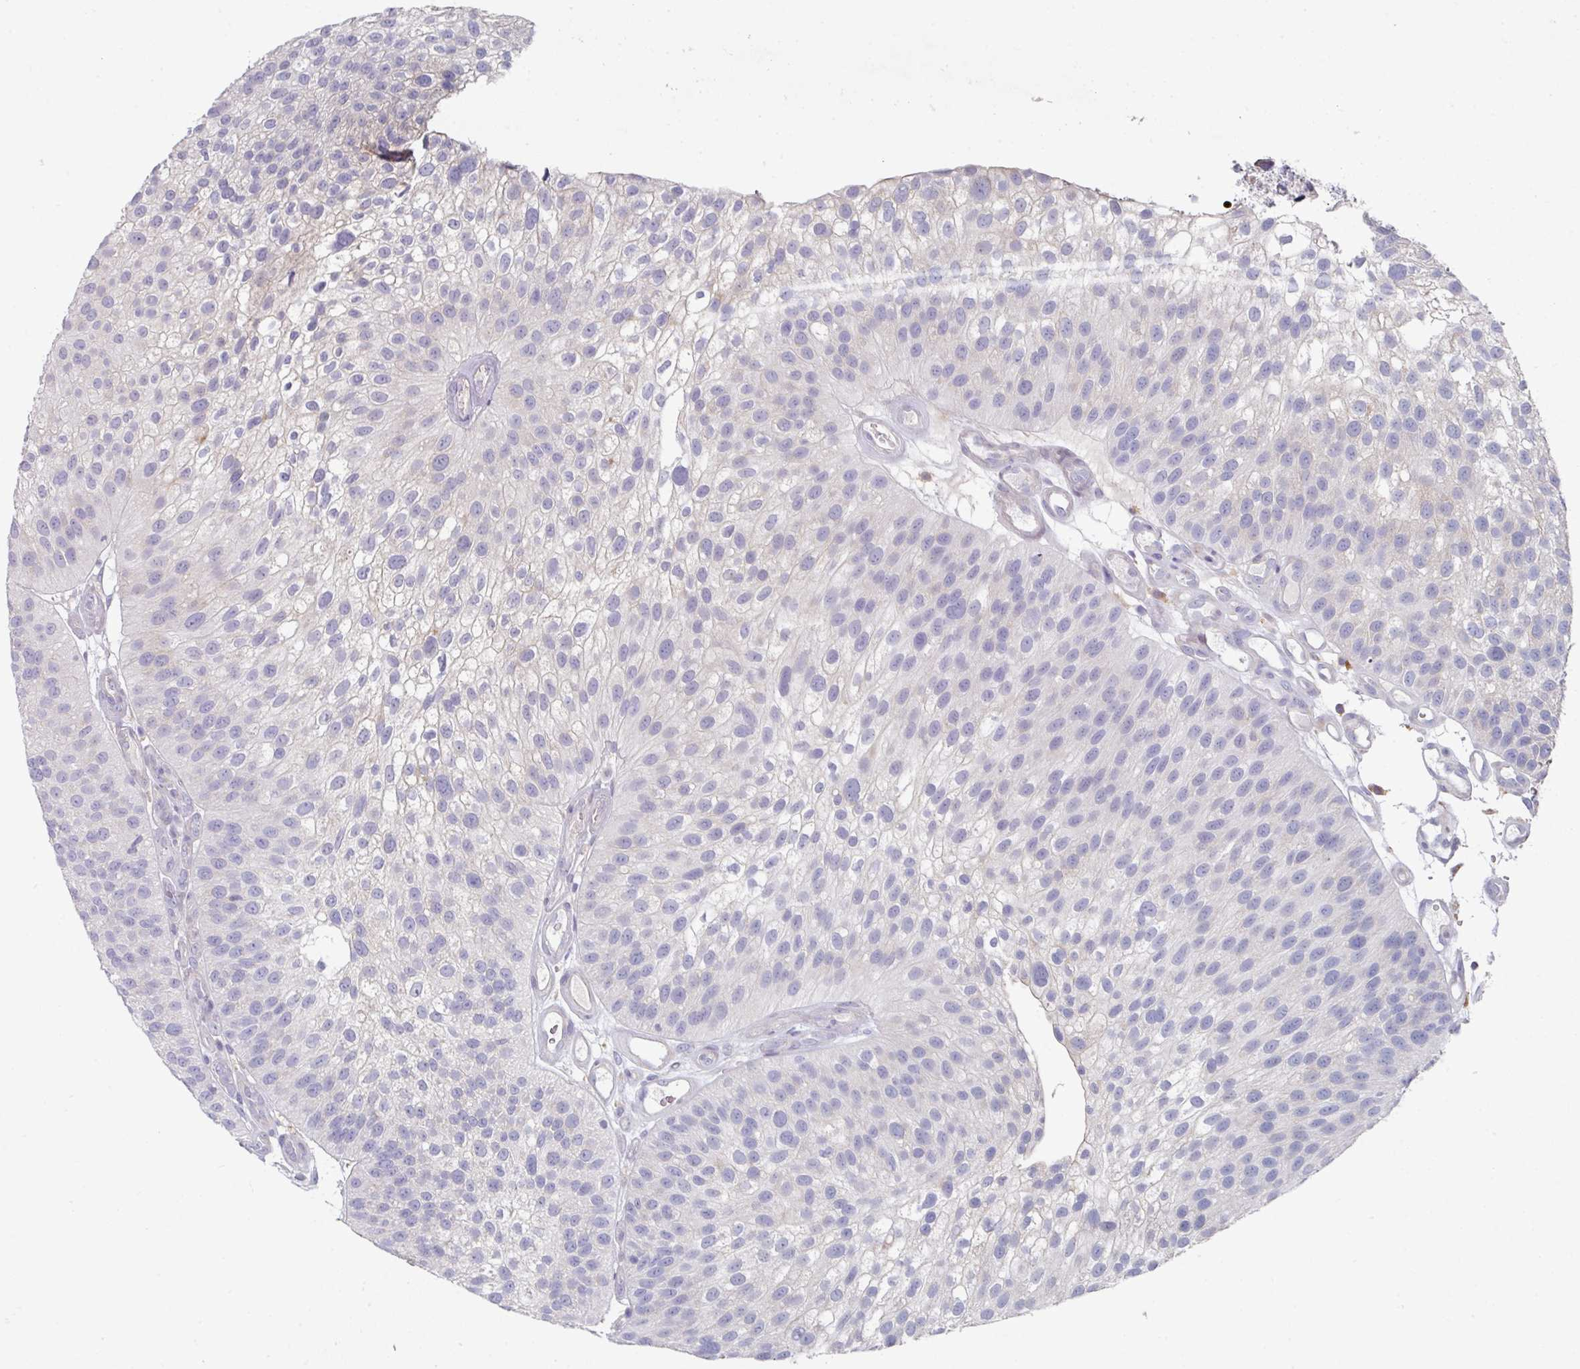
{"staining": {"intensity": "weak", "quantity": "<25%", "location": "cytoplasmic/membranous"}, "tissue": "urothelial cancer", "cell_type": "Tumor cells", "image_type": "cancer", "snomed": [{"axis": "morphology", "description": "Urothelial carcinoma, NOS"}, {"axis": "topography", "description": "Urinary bladder"}], "caption": "High power microscopy image of an immunohistochemistry (IHC) photomicrograph of urothelial cancer, revealing no significant positivity in tumor cells. Brightfield microscopy of IHC stained with DAB (brown) and hematoxylin (blue), captured at high magnification.", "gene": "WSB2", "patient": {"sex": "male", "age": 87}}